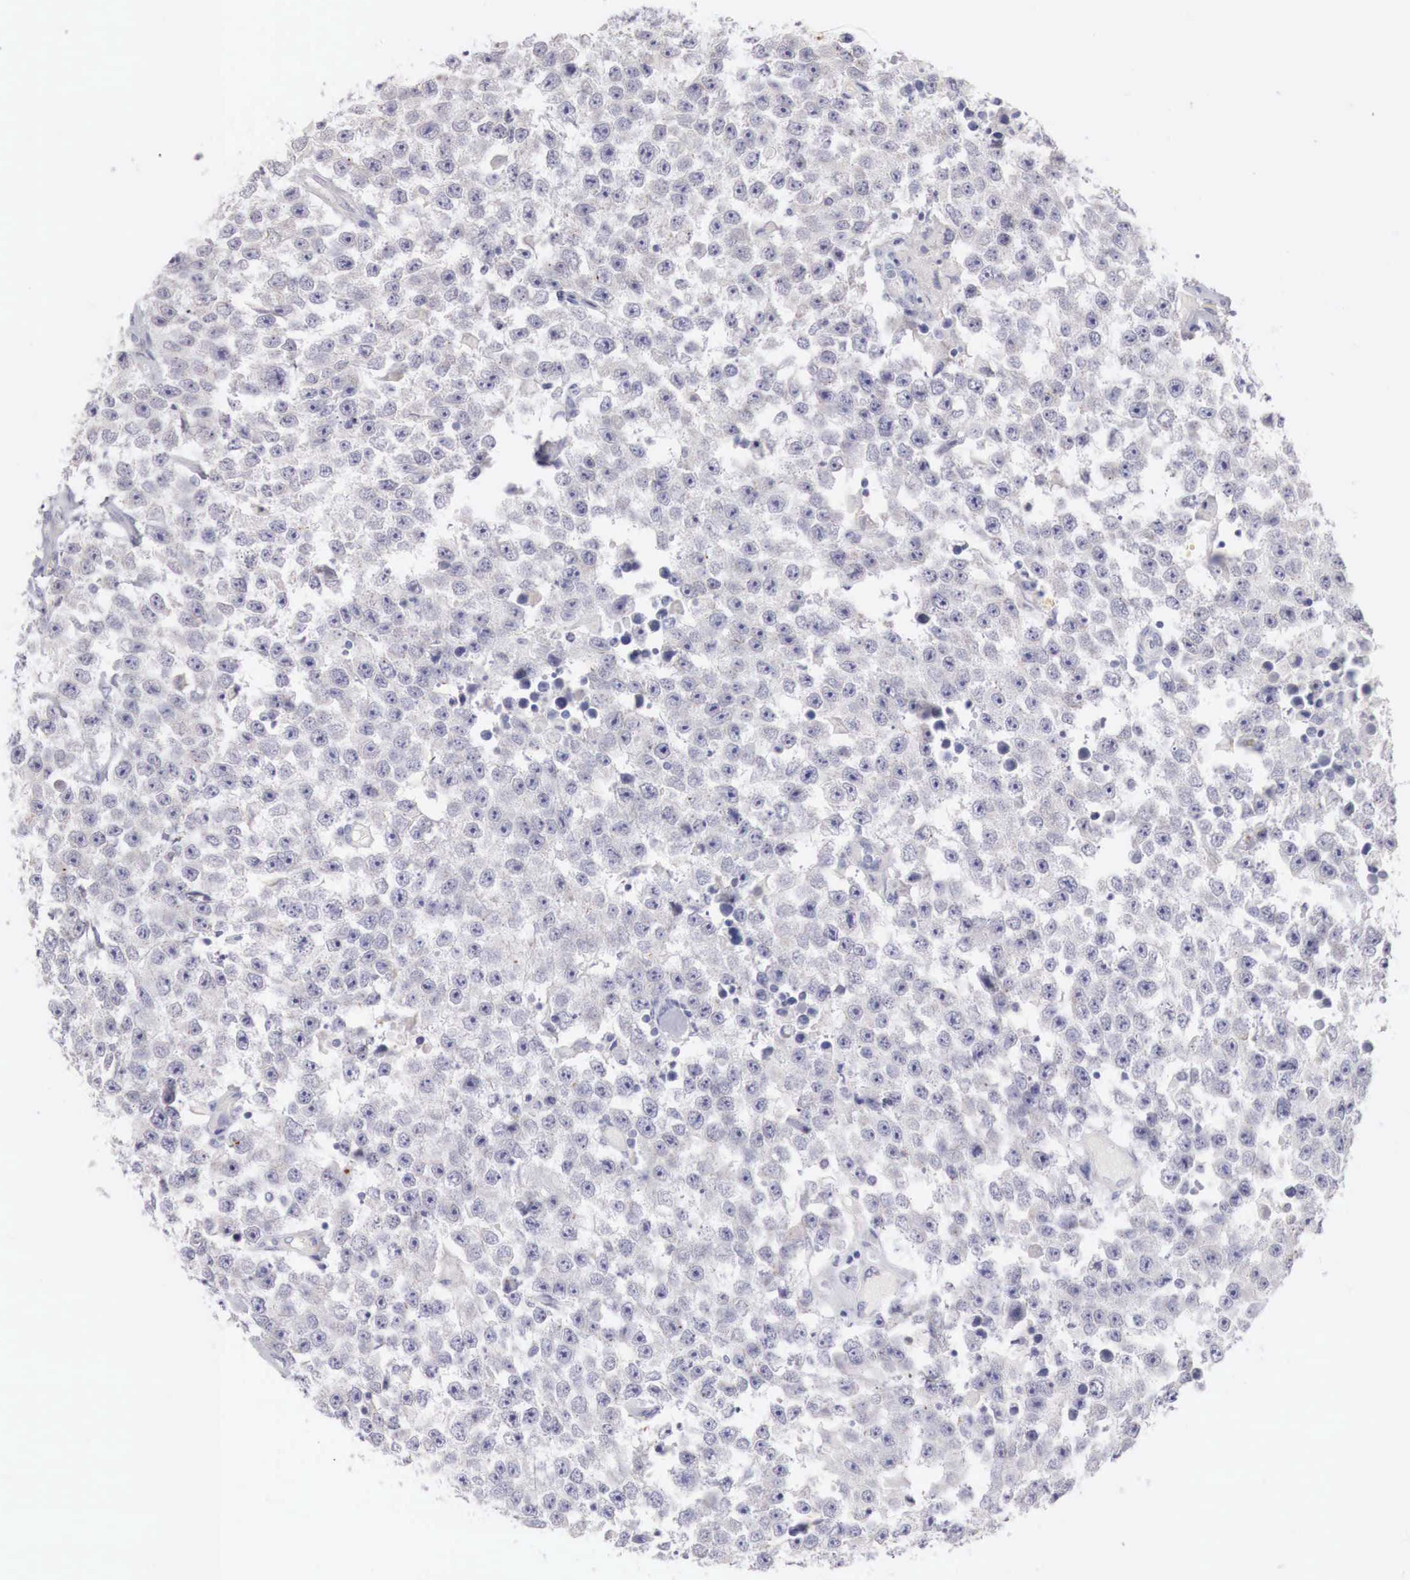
{"staining": {"intensity": "negative", "quantity": "none", "location": "none"}, "tissue": "testis cancer", "cell_type": "Tumor cells", "image_type": "cancer", "snomed": [{"axis": "morphology", "description": "Seminoma, NOS"}, {"axis": "topography", "description": "Testis"}], "caption": "Testis cancer (seminoma) was stained to show a protein in brown. There is no significant positivity in tumor cells.", "gene": "TRIM13", "patient": {"sex": "male", "age": 52}}